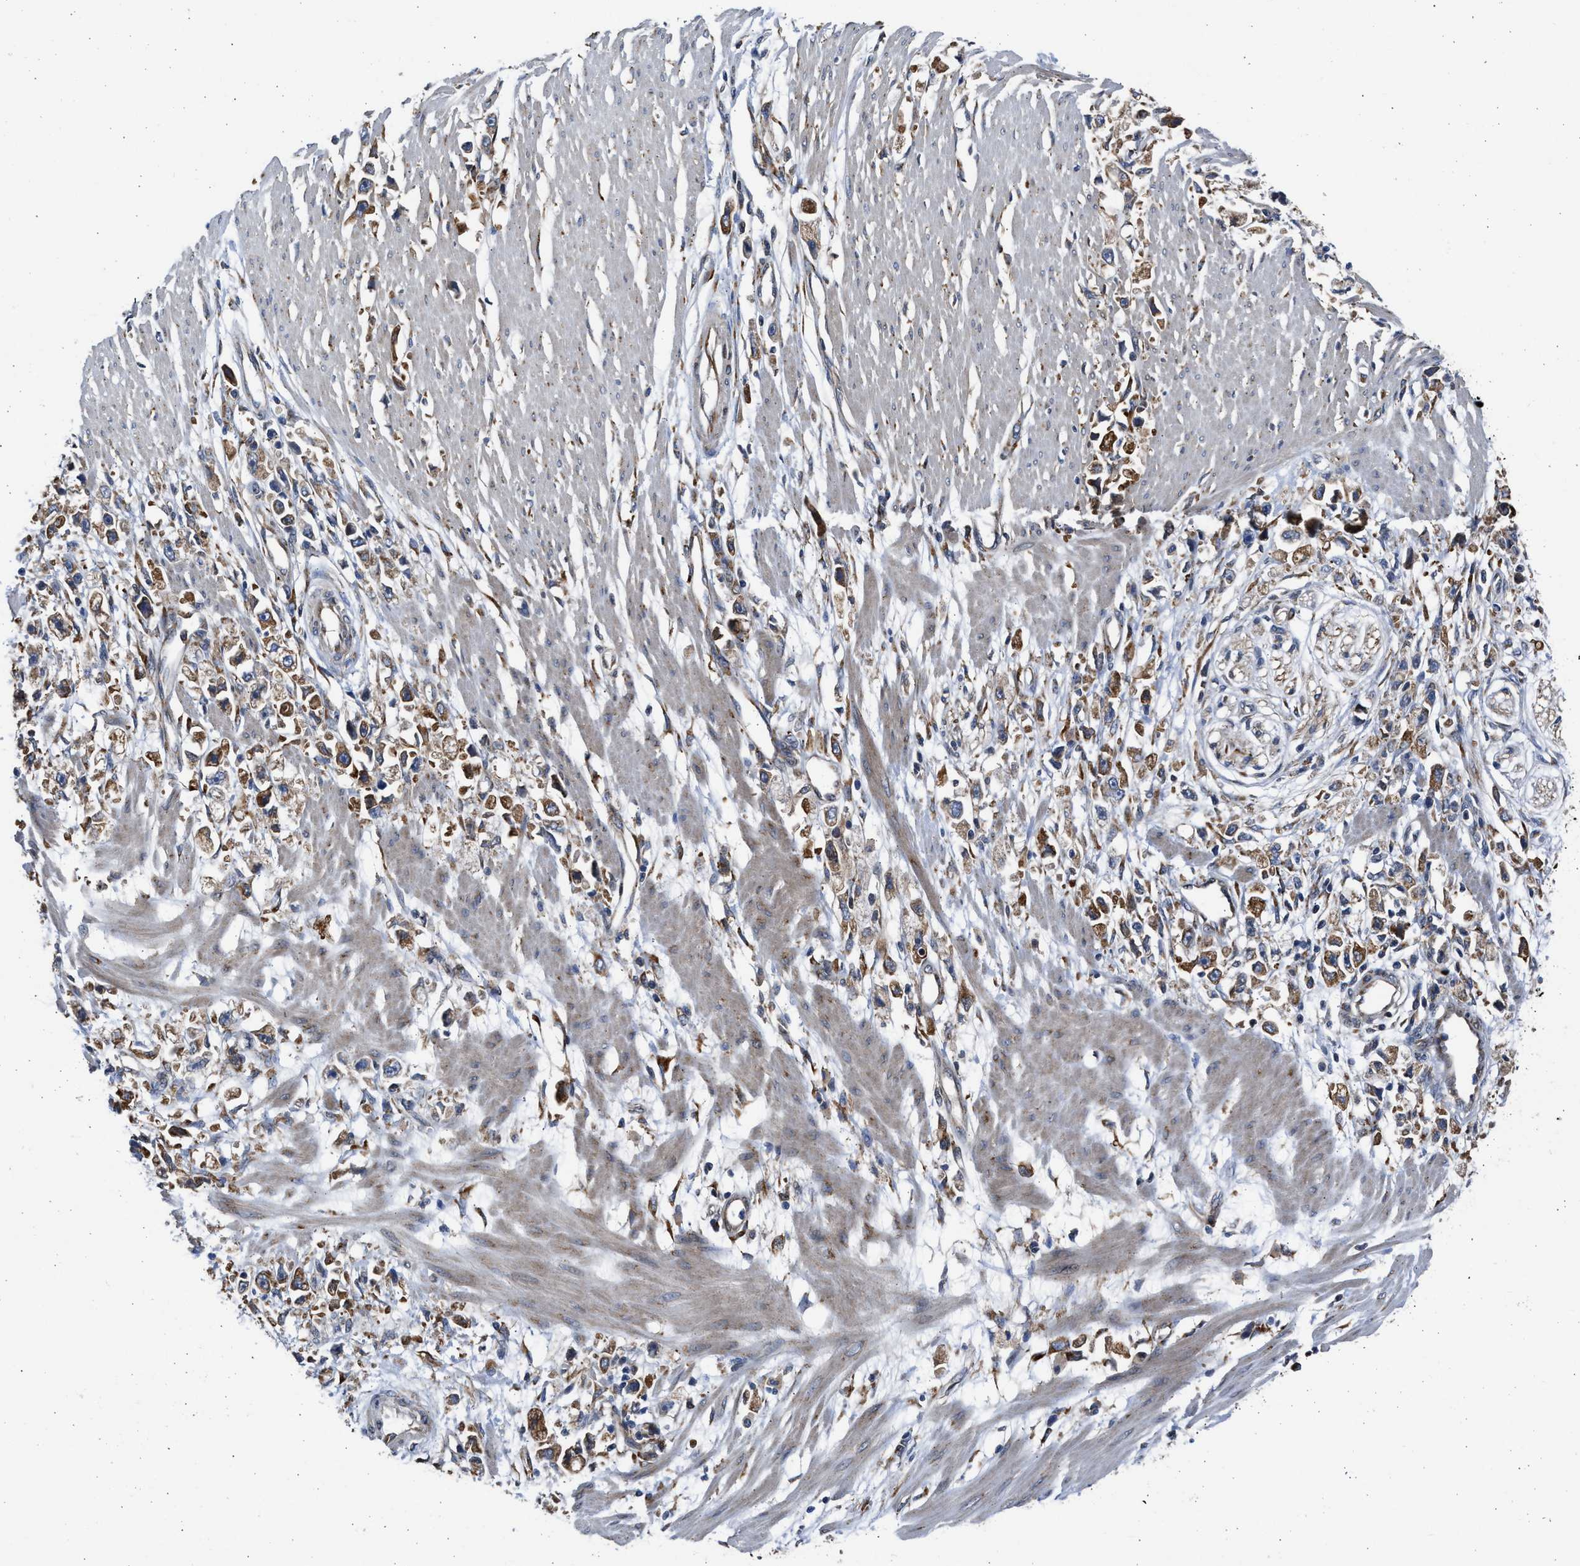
{"staining": {"intensity": "moderate", "quantity": ">75%", "location": "cytoplasmic/membranous"}, "tissue": "stomach cancer", "cell_type": "Tumor cells", "image_type": "cancer", "snomed": [{"axis": "morphology", "description": "Adenocarcinoma, NOS"}, {"axis": "topography", "description": "Stomach"}], "caption": "Immunohistochemical staining of stomach cancer shows medium levels of moderate cytoplasmic/membranous protein expression in about >75% of tumor cells. (DAB (3,3'-diaminobenzidine) IHC, brown staining for protein, blue staining for nuclei).", "gene": "PLD2", "patient": {"sex": "female", "age": 59}}